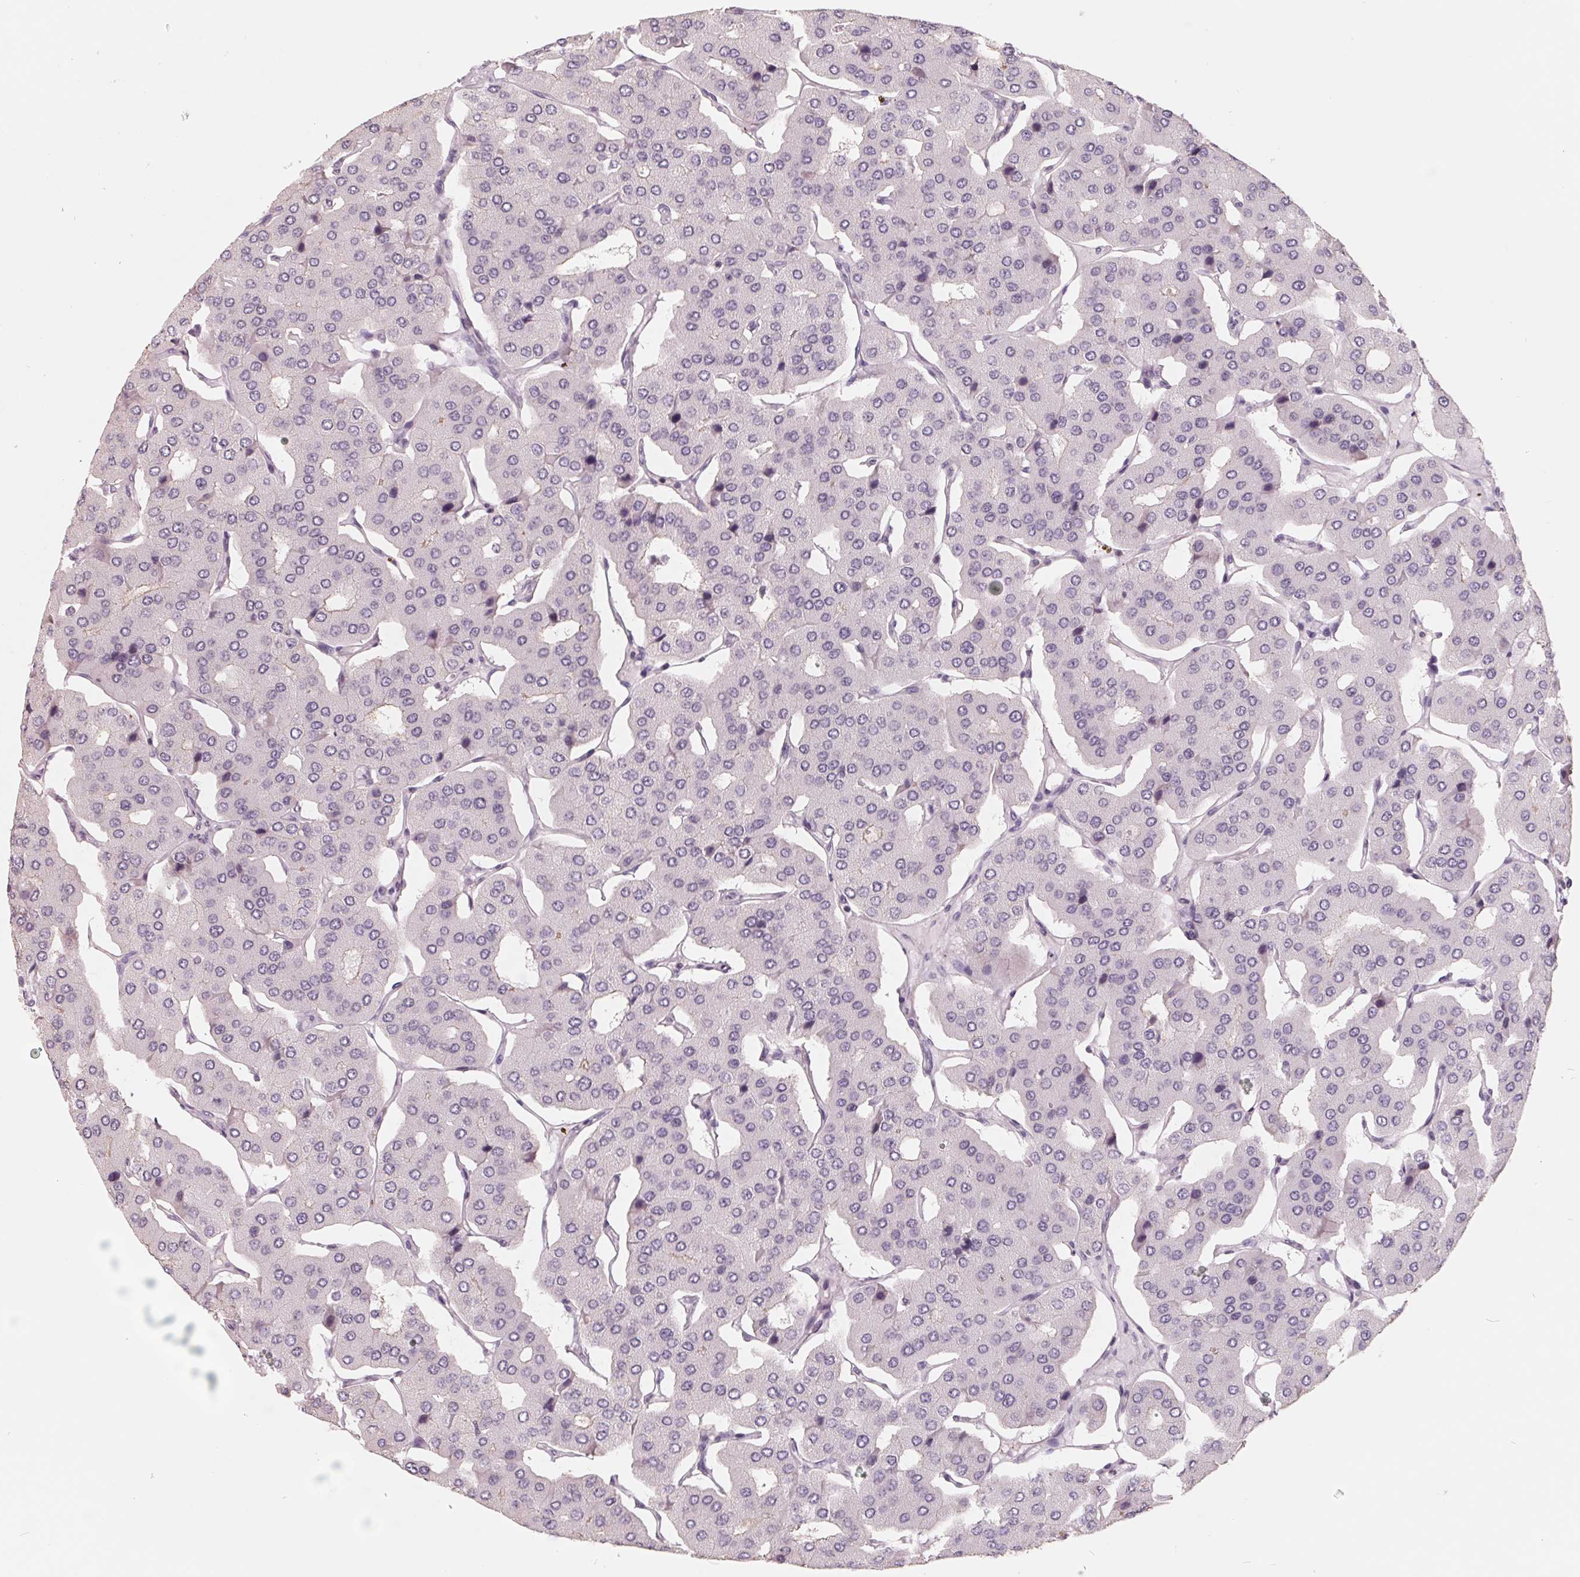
{"staining": {"intensity": "negative", "quantity": "none", "location": "none"}, "tissue": "parathyroid gland", "cell_type": "Glandular cells", "image_type": "normal", "snomed": [{"axis": "morphology", "description": "Normal tissue, NOS"}, {"axis": "morphology", "description": "Adenoma, NOS"}, {"axis": "topography", "description": "Parathyroid gland"}], "caption": "Immunohistochemistry (IHC) of normal parathyroid gland demonstrates no staining in glandular cells.", "gene": "FTCD", "patient": {"sex": "female", "age": 86}}